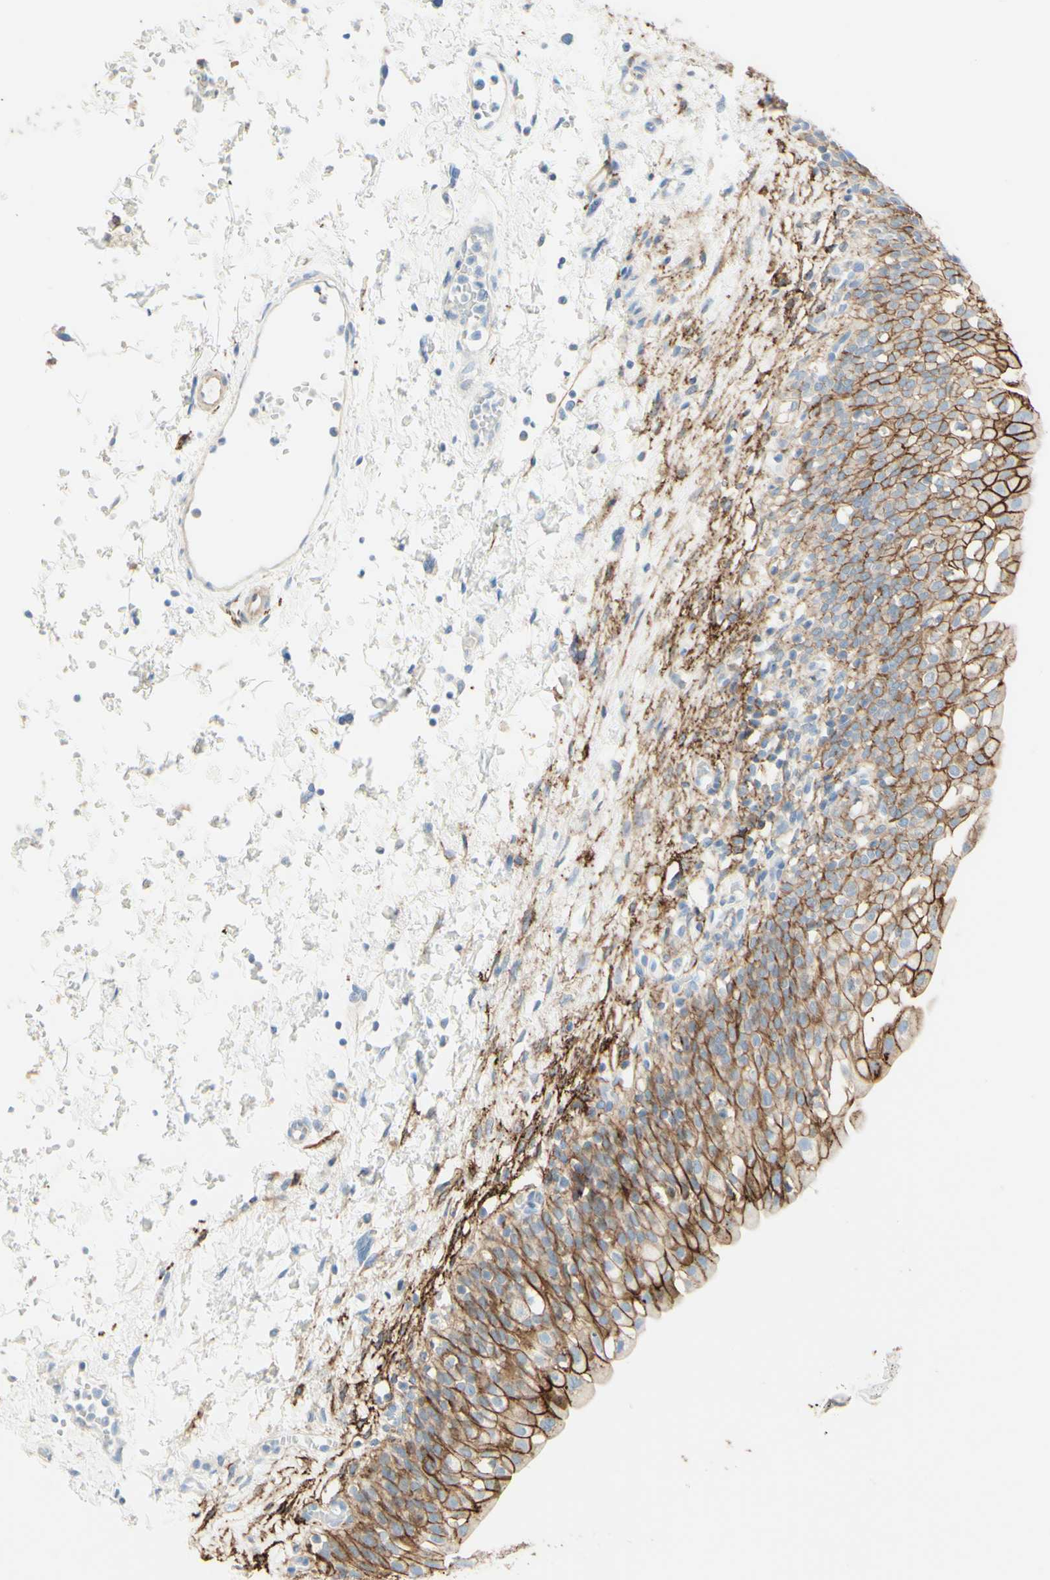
{"staining": {"intensity": "moderate", "quantity": ">75%", "location": "cytoplasmic/membranous"}, "tissue": "urinary bladder", "cell_type": "Urothelial cells", "image_type": "normal", "snomed": [{"axis": "morphology", "description": "Normal tissue, NOS"}, {"axis": "topography", "description": "Urinary bladder"}], "caption": "Immunohistochemistry (IHC) staining of unremarkable urinary bladder, which demonstrates medium levels of moderate cytoplasmic/membranous positivity in about >75% of urothelial cells indicating moderate cytoplasmic/membranous protein positivity. The staining was performed using DAB (brown) for protein detection and nuclei were counterstained in hematoxylin (blue).", "gene": "ALCAM", "patient": {"sex": "male", "age": 55}}